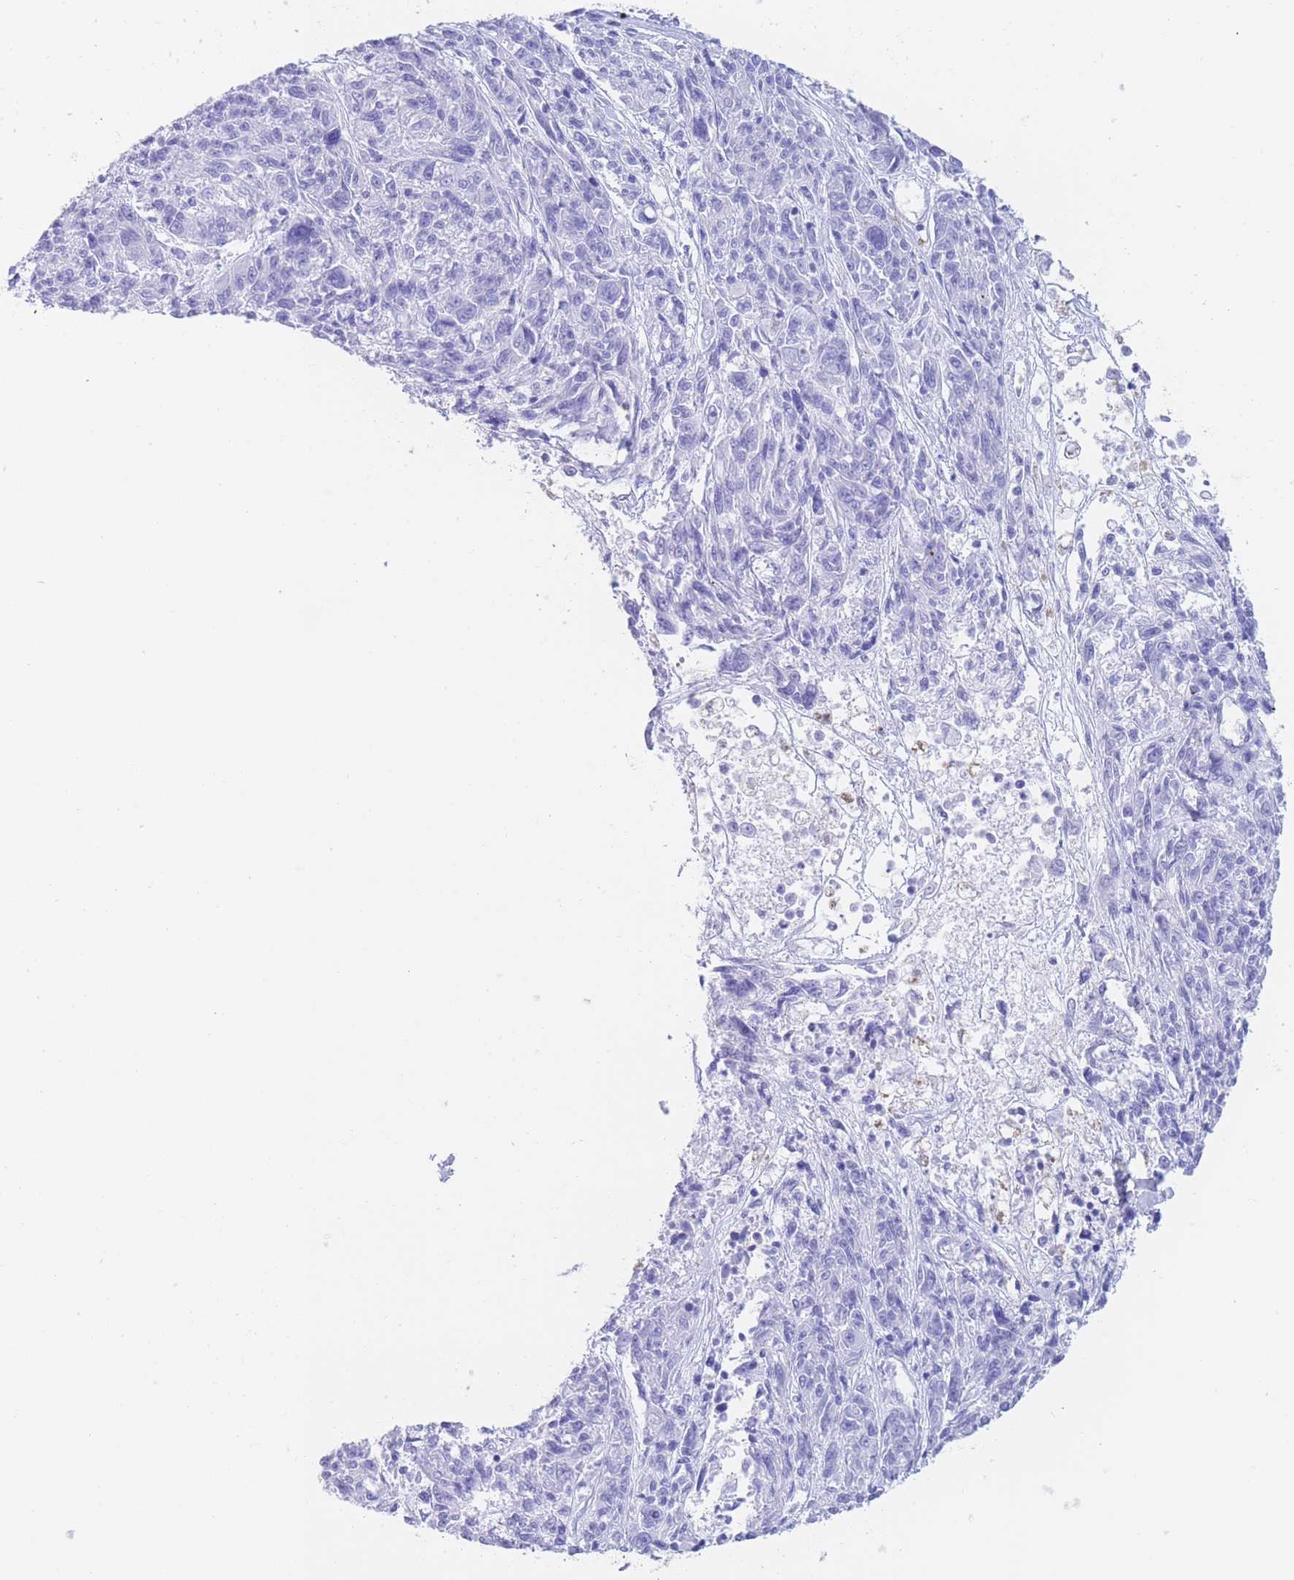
{"staining": {"intensity": "negative", "quantity": "none", "location": "none"}, "tissue": "melanoma", "cell_type": "Tumor cells", "image_type": "cancer", "snomed": [{"axis": "morphology", "description": "Malignant melanoma, NOS"}, {"axis": "topography", "description": "Skin"}], "caption": "Melanoma was stained to show a protein in brown. There is no significant staining in tumor cells.", "gene": "SLCO1B3", "patient": {"sex": "male", "age": 53}}